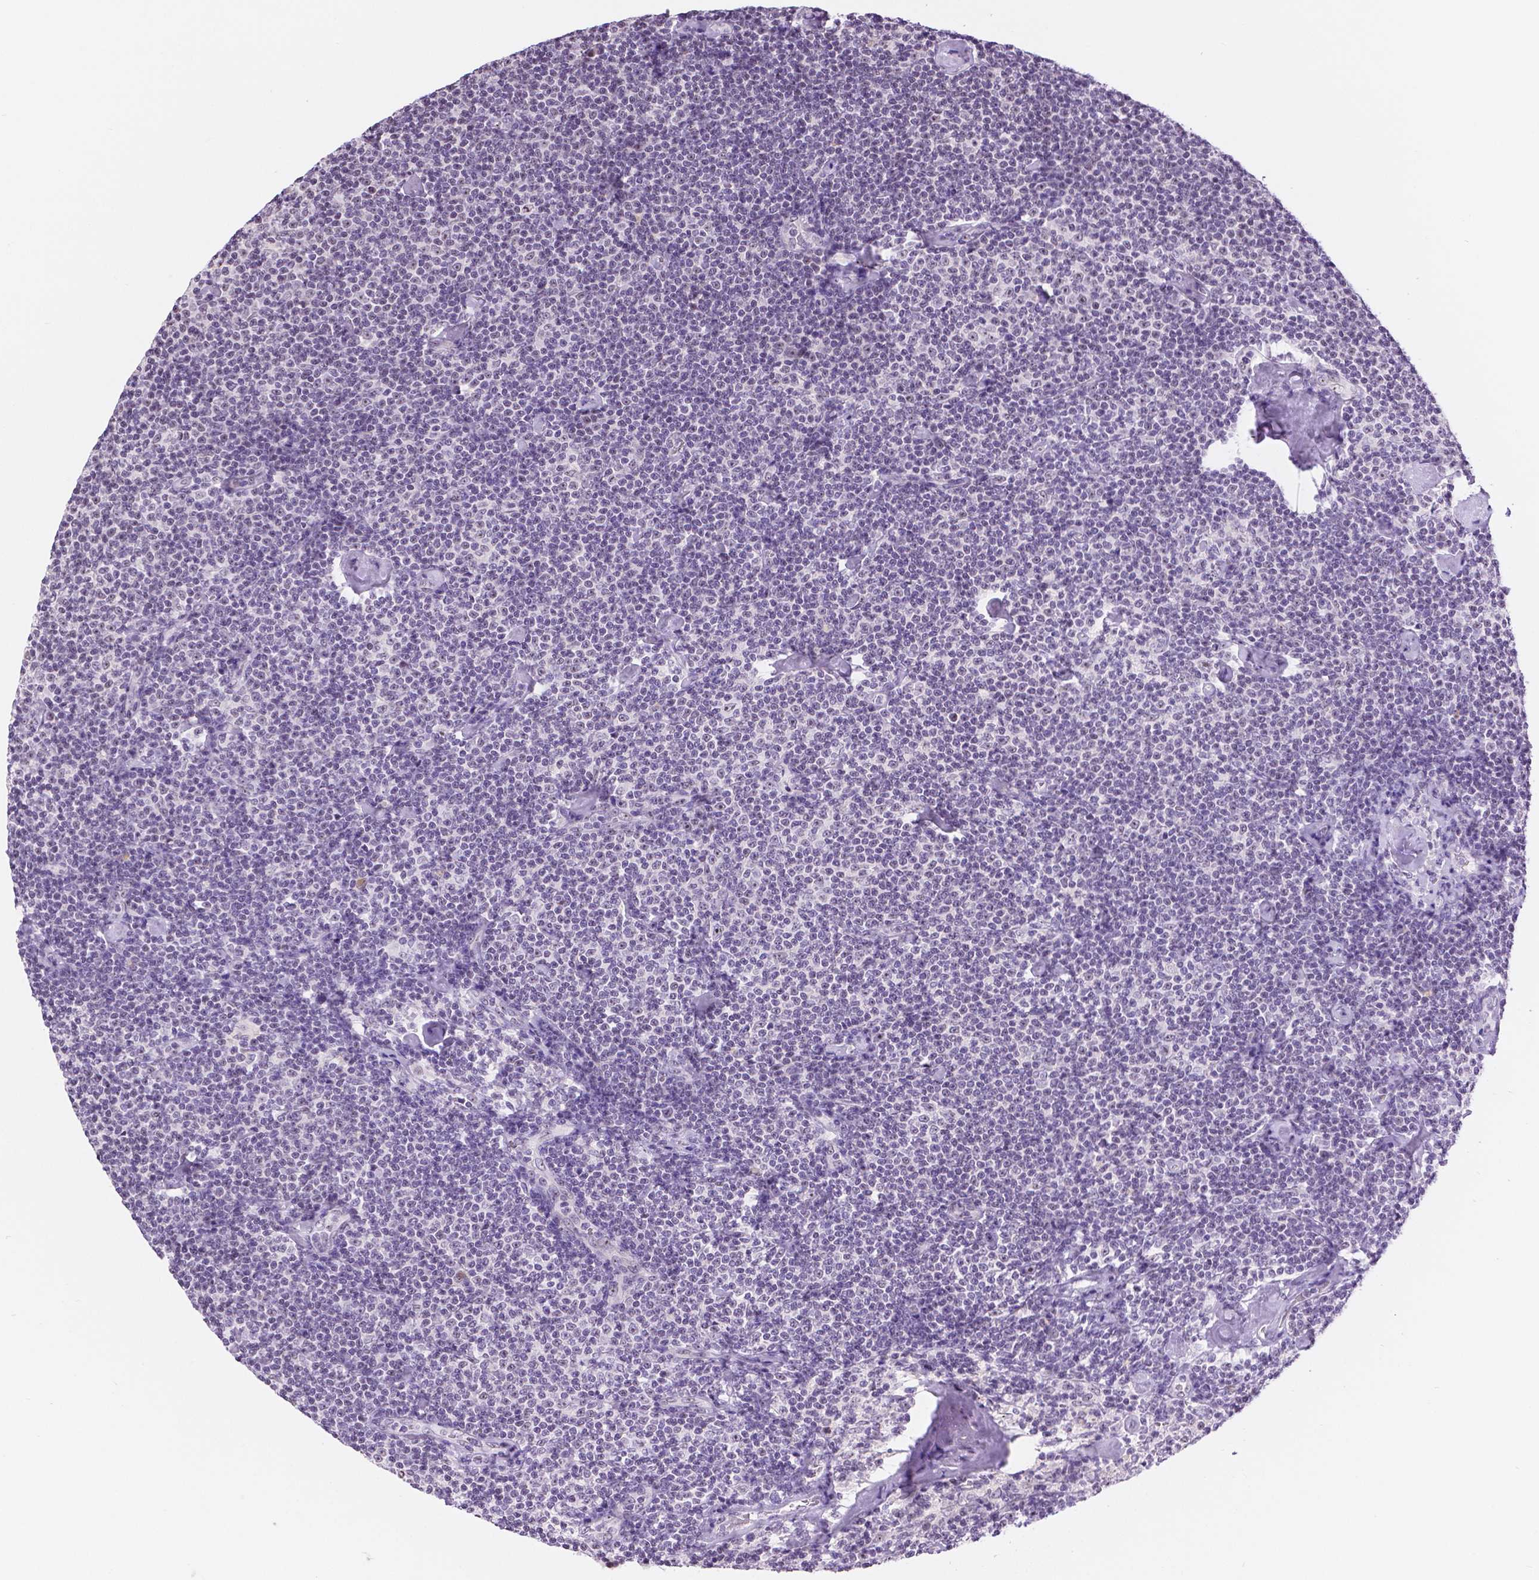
{"staining": {"intensity": "negative", "quantity": "none", "location": "none"}, "tissue": "lymphoma", "cell_type": "Tumor cells", "image_type": "cancer", "snomed": [{"axis": "morphology", "description": "Malignant lymphoma, non-Hodgkin's type, Low grade"}, {"axis": "topography", "description": "Lymph node"}], "caption": "Tumor cells are negative for protein expression in human malignant lymphoma, non-Hodgkin's type (low-grade).", "gene": "NHP2", "patient": {"sex": "male", "age": 81}}